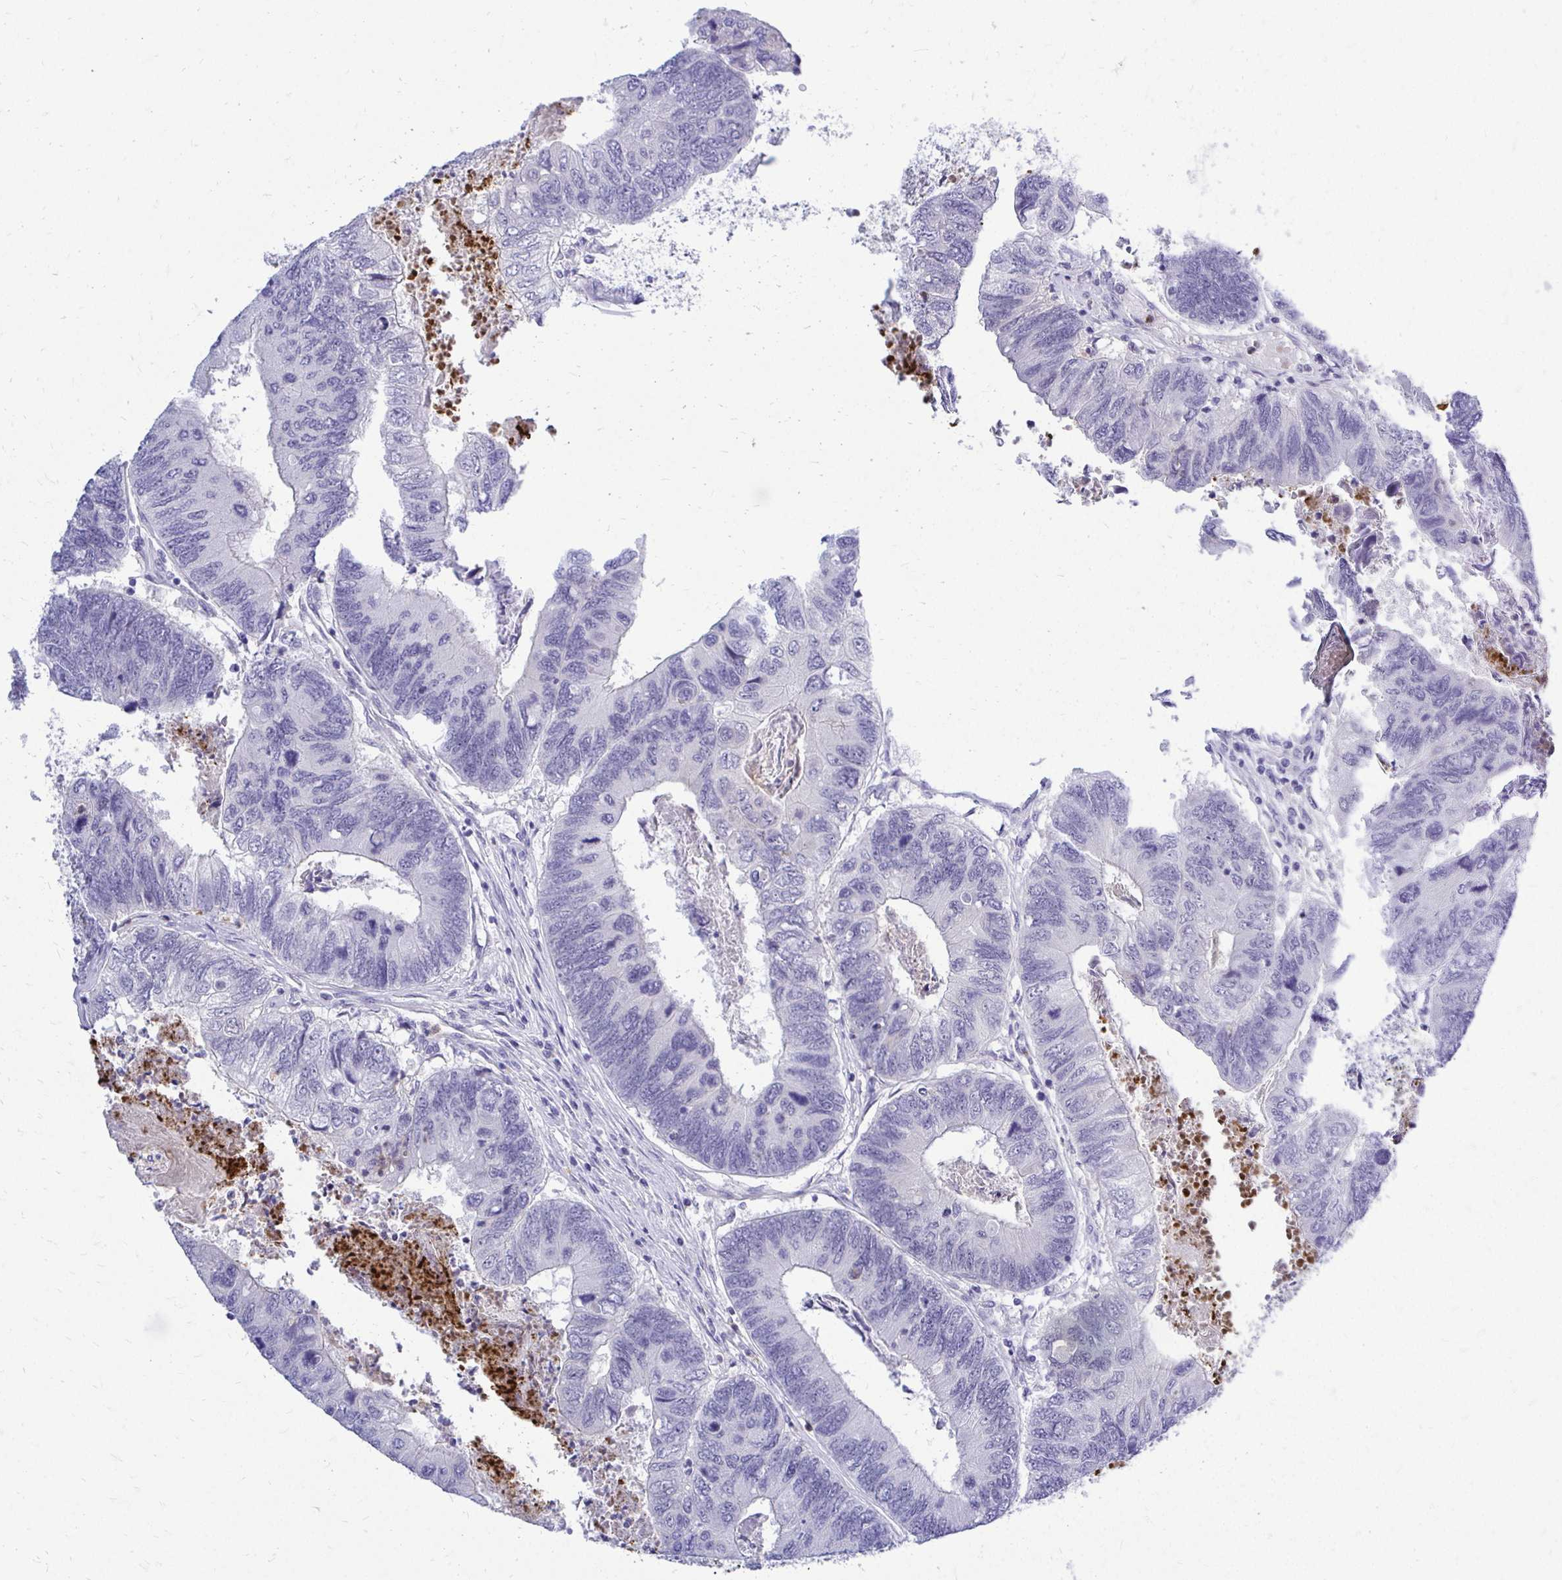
{"staining": {"intensity": "negative", "quantity": "none", "location": "none"}, "tissue": "colorectal cancer", "cell_type": "Tumor cells", "image_type": "cancer", "snomed": [{"axis": "morphology", "description": "Adenocarcinoma, NOS"}, {"axis": "topography", "description": "Colon"}], "caption": "Tumor cells are negative for brown protein staining in colorectal cancer (adenocarcinoma).", "gene": "ZSWIM9", "patient": {"sex": "female", "age": 67}}